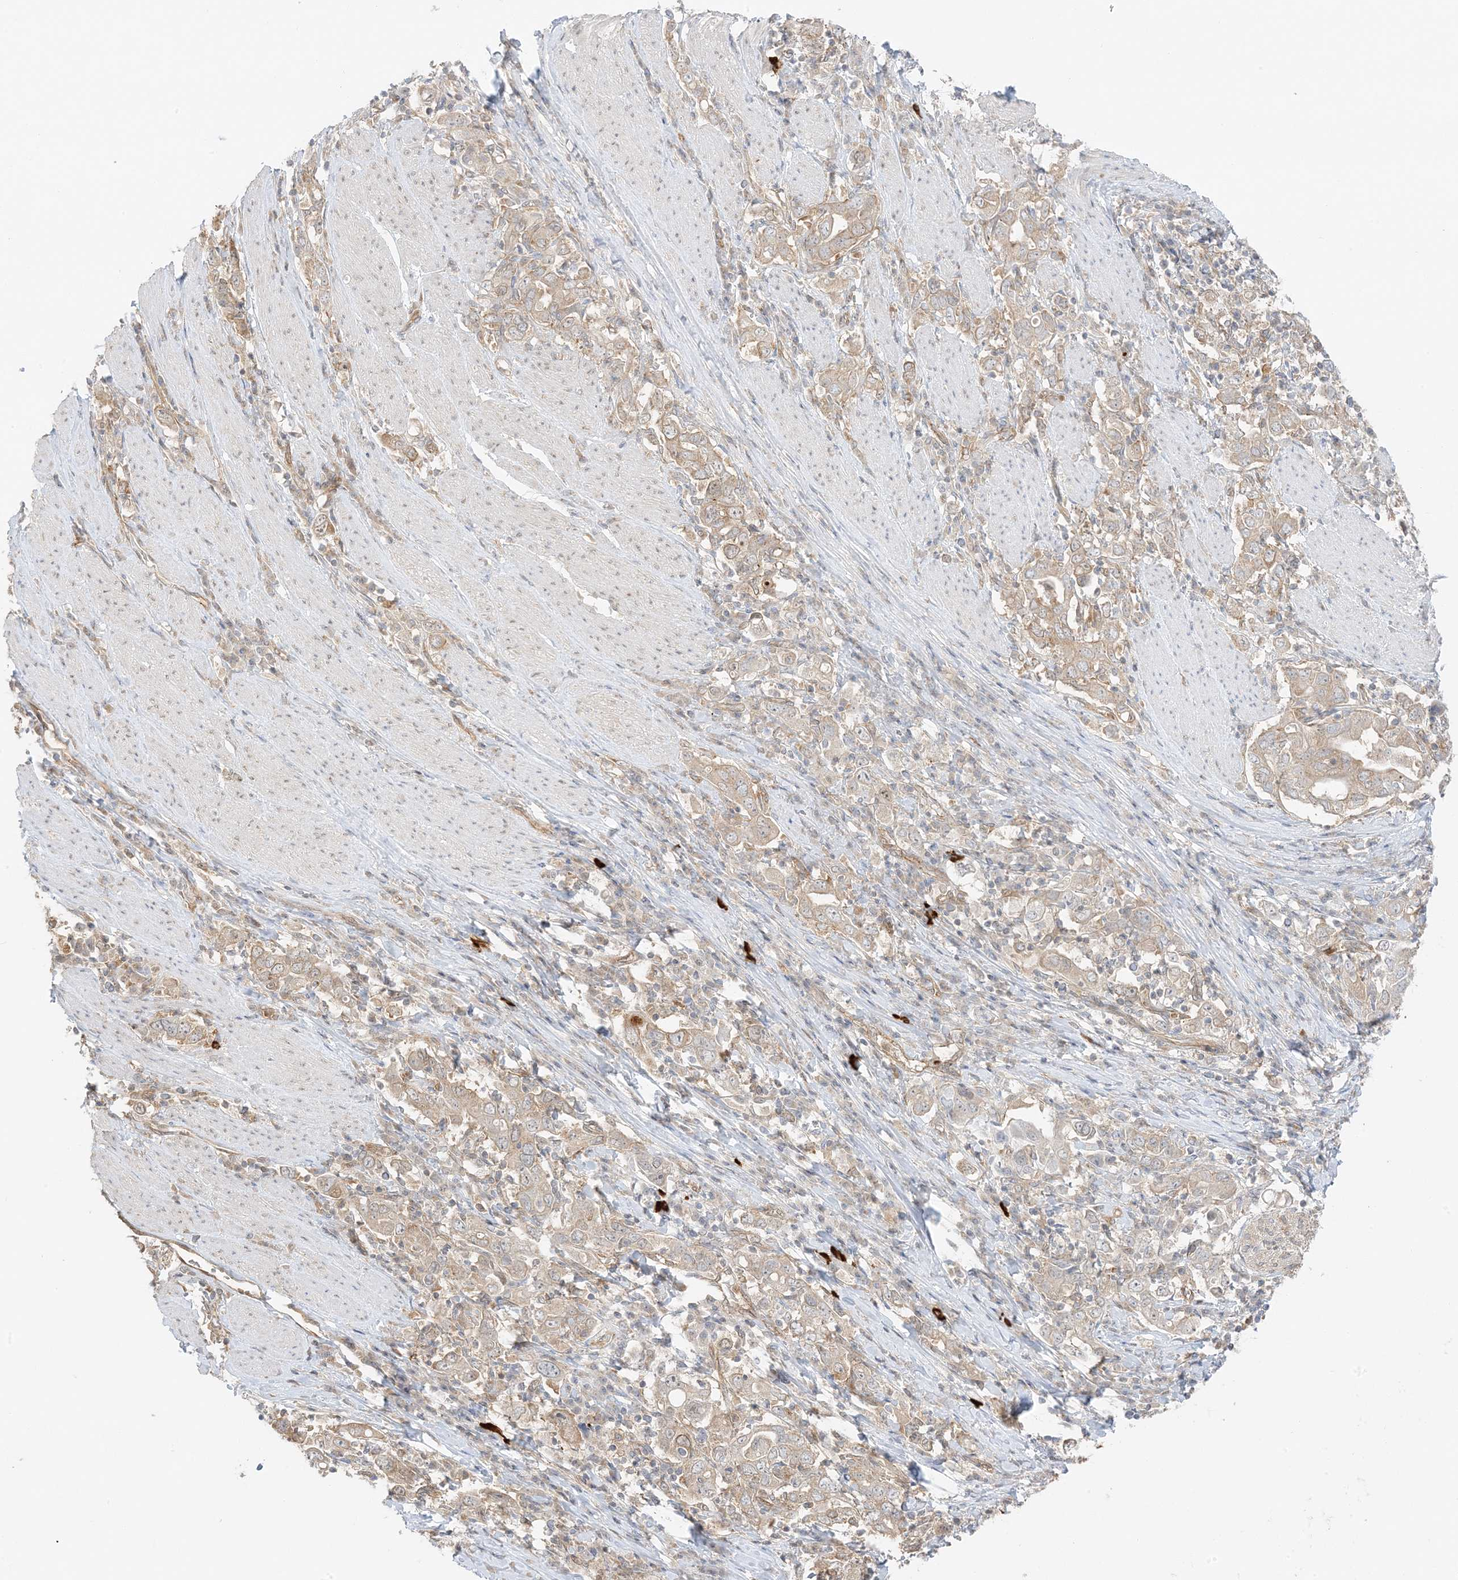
{"staining": {"intensity": "weak", "quantity": "25%-75%", "location": "cytoplasmic/membranous"}, "tissue": "stomach cancer", "cell_type": "Tumor cells", "image_type": "cancer", "snomed": [{"axis": "morphology", "description": "Adenocarcinoma, NOS"}, {"axis": "topography", "description": "Stomach, upper"}], "caption": "Protein staining of stomach adenocarcinoma tissue exhibits weak cytoplasmic/membranous staining in approximately 25%-75% of tumor cells.", "gene": "UBAP2L", "patient": {"sex": "male", "age": 62}}